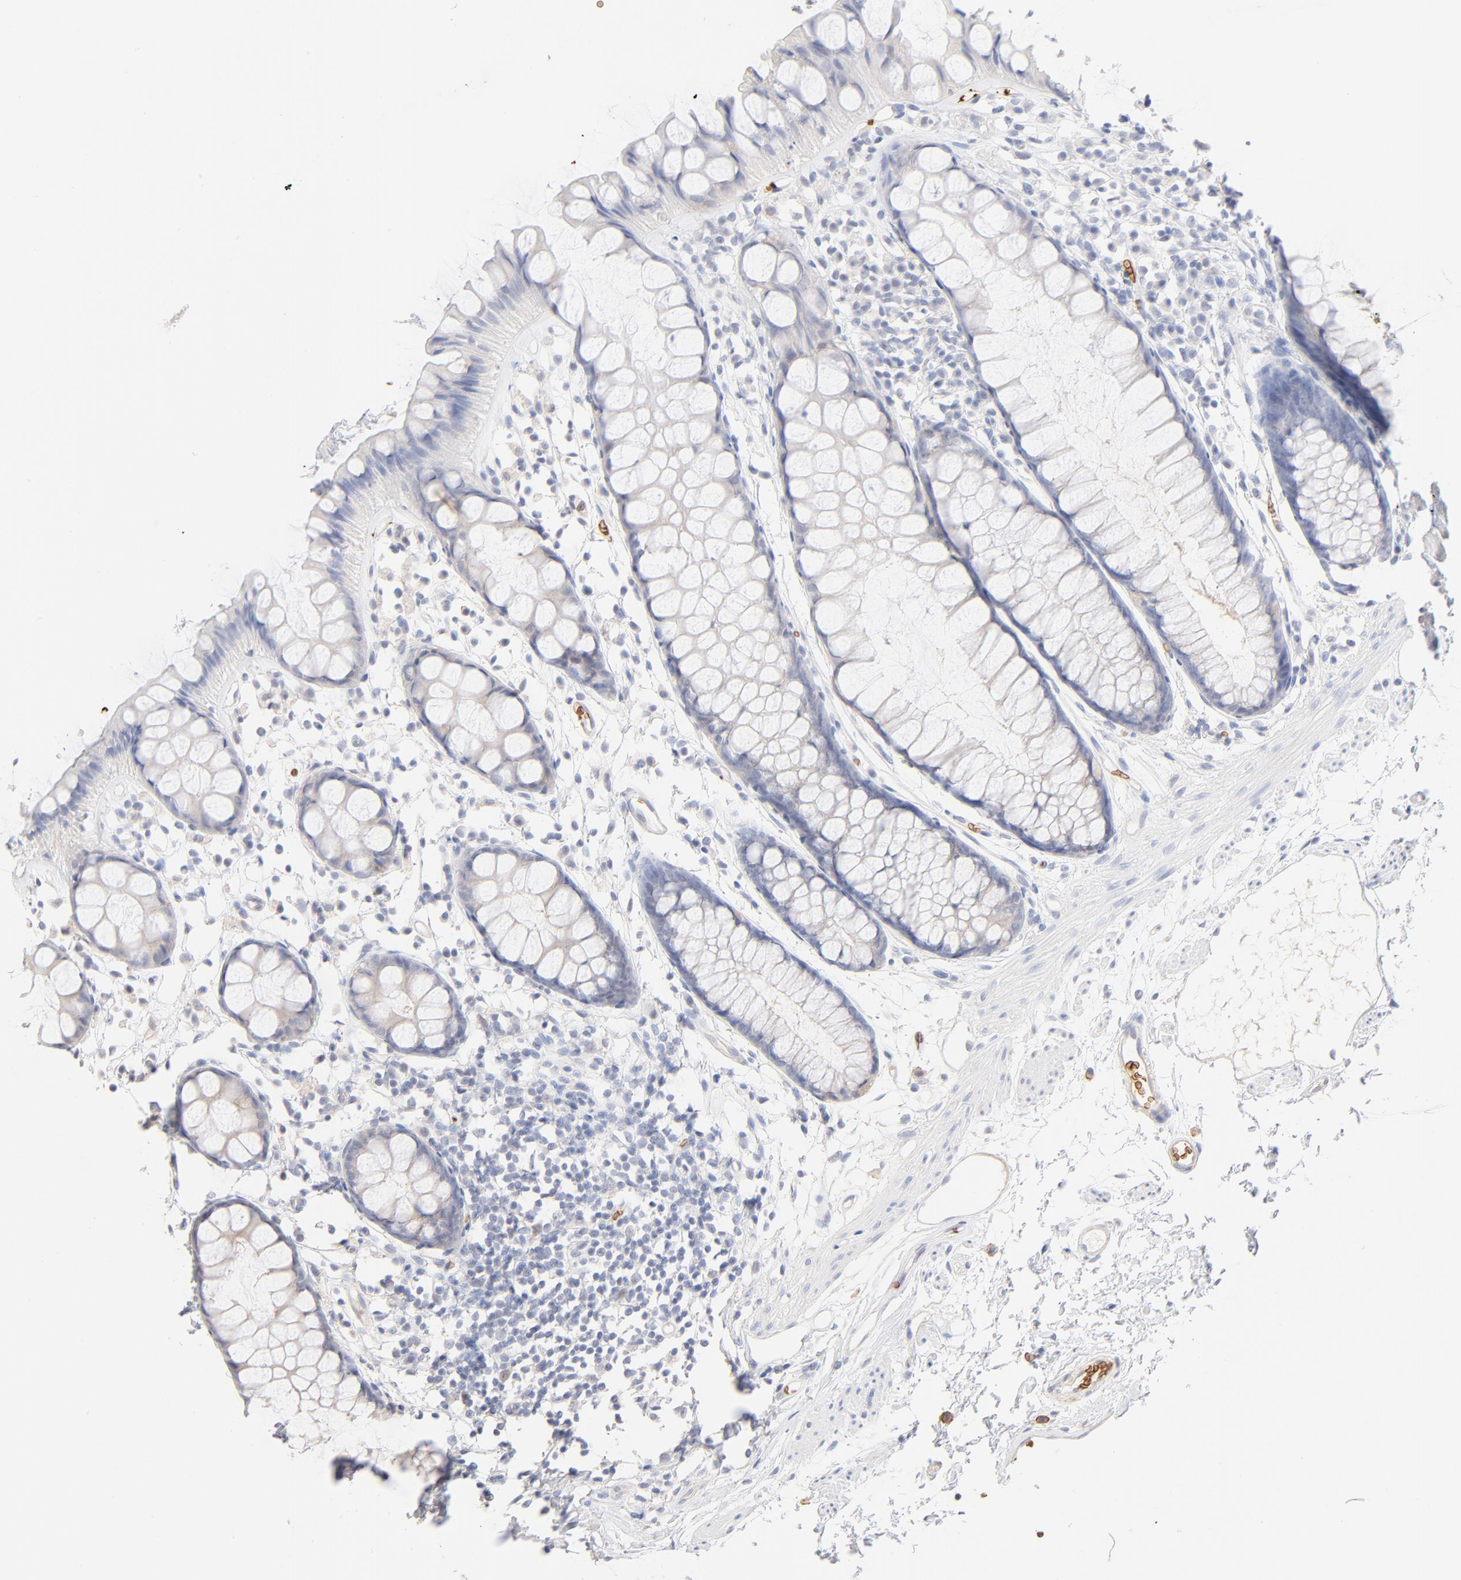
{"staining": {"intensity": "negative", "quantity": "none", "location": "none"}, "tissue": "rectum", "cell_type": "Glandular cells", "image_type": "normal", "snomed": [{"axis": "morphology", "description": "Normal tissue, NOS"}, {"axis": "topography", "description": "Rectum"}], "caption": "This is an immunohistochemistry micrograph of unremarkable human rectum. There is no expression in glandular cells.", "gene": "SPTB", "patient": {"sex": "female", "age": 66}}